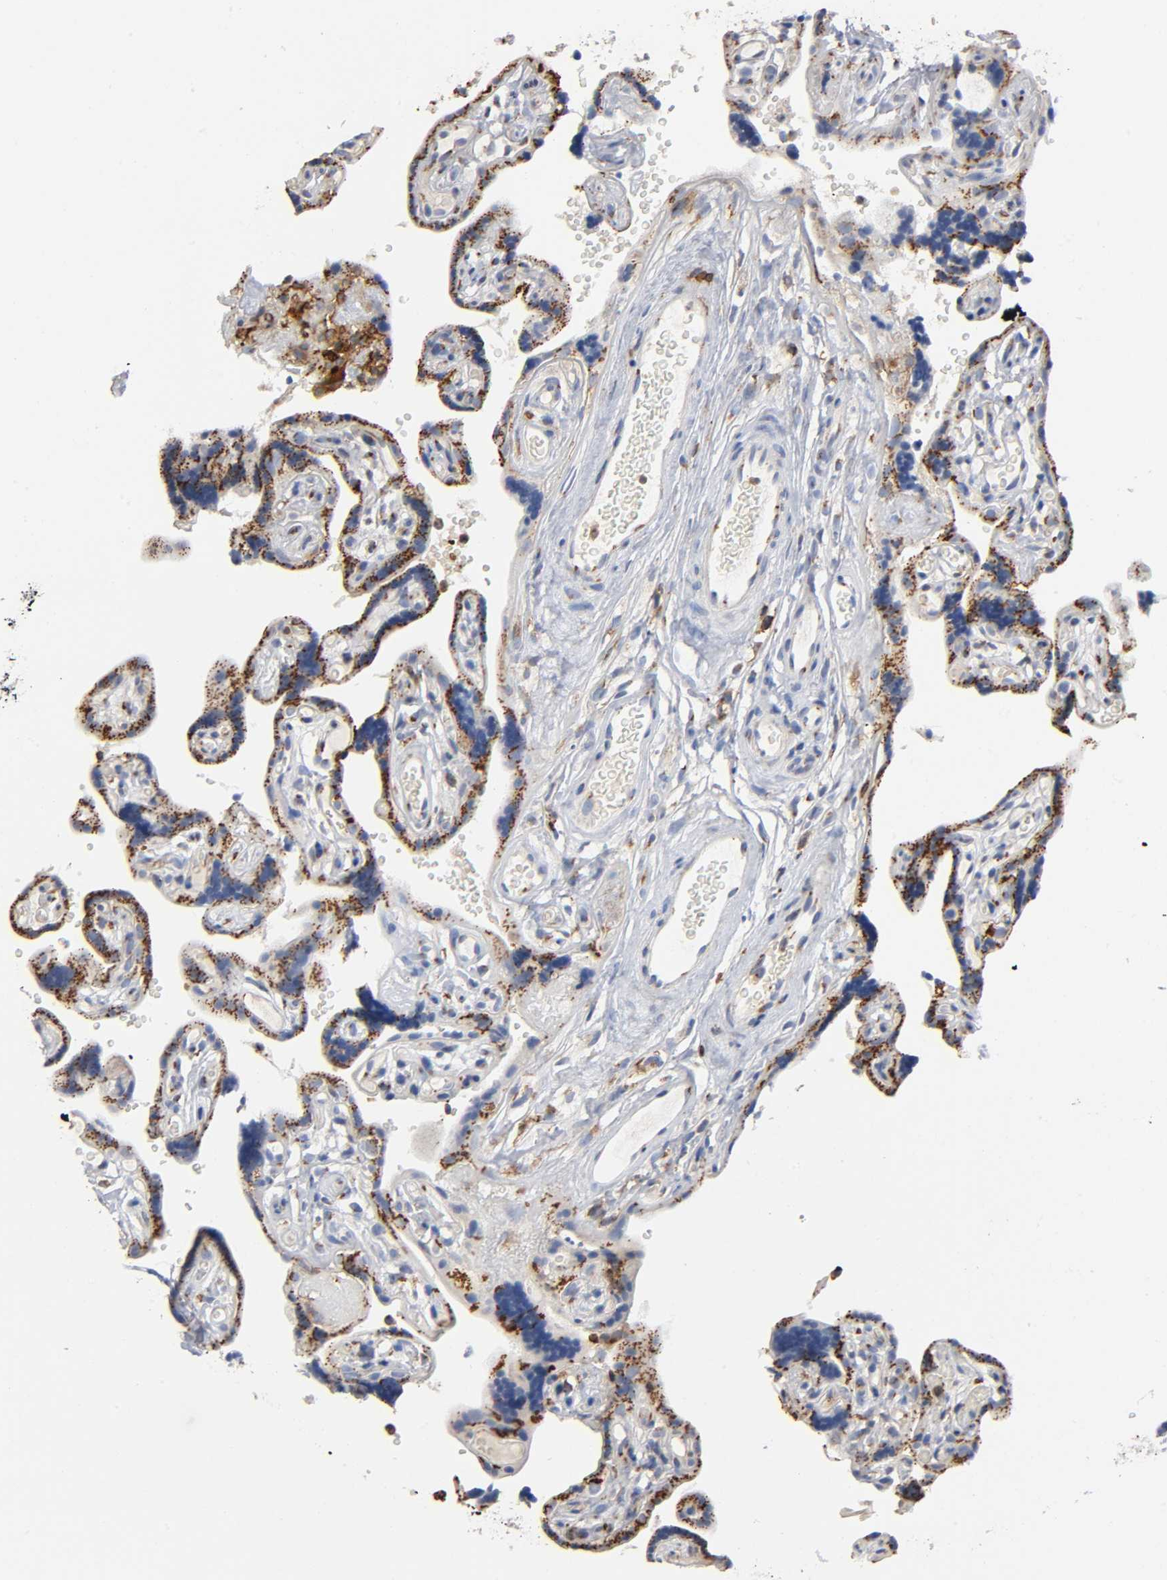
{"staining": {"intensity": "strong", "quantity": ">75%", "location": "cytoplasmic/membranous"}, "tissue": "placenta", "cell_type": "Trophoblastic cells", "image_type": "normal", "snomed": [{"axis": "morphology", "description": "Normal tissue, NOS"}, {"axis": "topography", "description": "Placenta"}], "caption": "DAB (3,3'-diaminobenzidine) immunohistochemical staining of benign placenta shows strong cytoplasmic/membranous protein staining in about >75% of trophoblastic cells. Immunohistochemistry stains the protein of interest in brown and the nuclei are stained blue.", "gene": "CAPN10", "patient": {"sex": "female", "age": 30}}